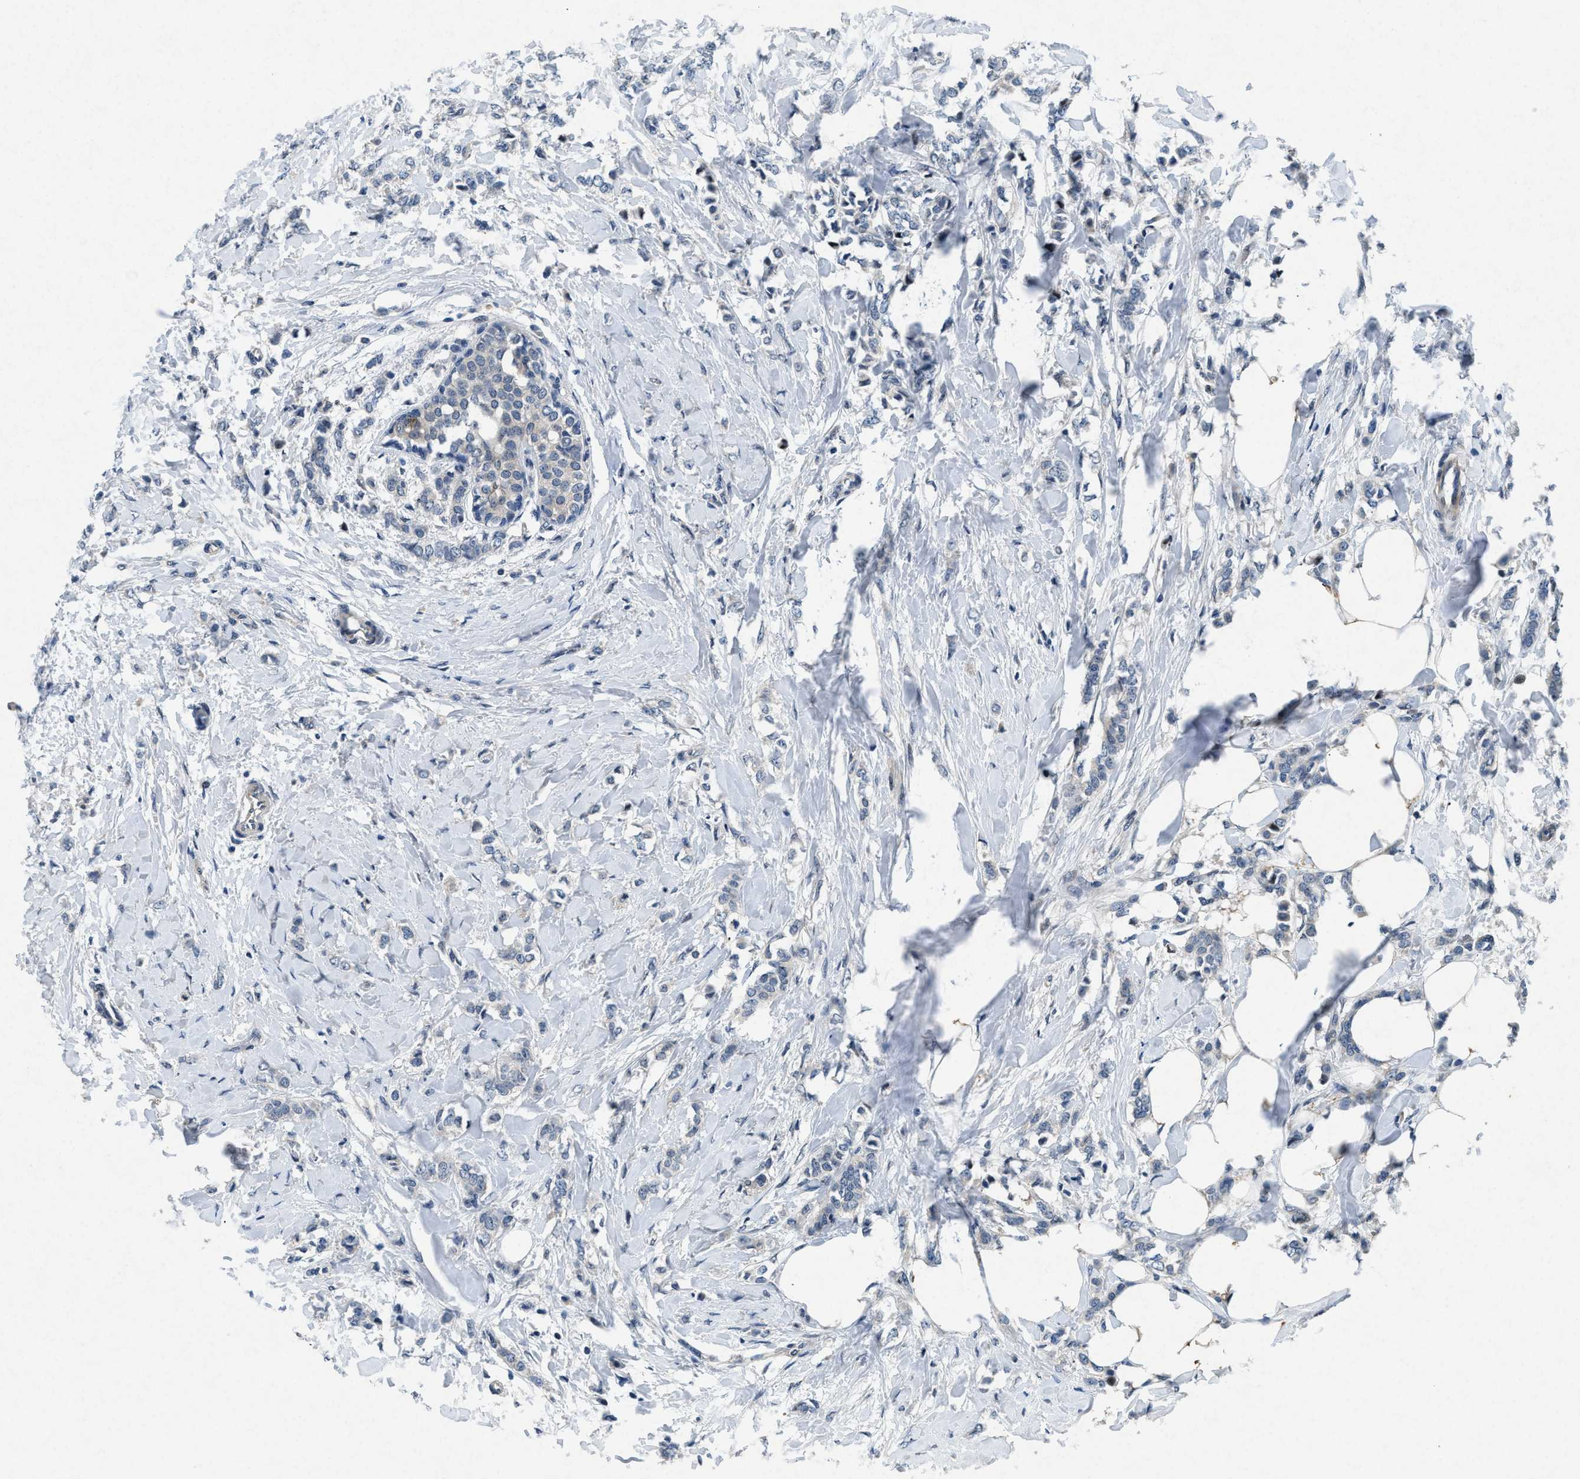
{"staining": {"intensity": "weak", "quantity": "<25%", "location": "cytoplasmic/membranous"}, "tissue": "breast cancer", "cell_type": "Tumor cells", "image_type": "cancer", "snomed": [{"axis": "morphology", "description": "Lobular carcinoma, in situ"}, {"axis": "morphology", "description": "Lobular carcinoma"}, {"axis": "topography", "description": "Breast"}], "caption": "DAB (3,3'-diaminobenzidine) immunohistochemical staining of breast cancer exhibits no significant positivity in tumor cells.", "gene": "PHLDA1", "patient": {"sex": "female", "age": 41}}